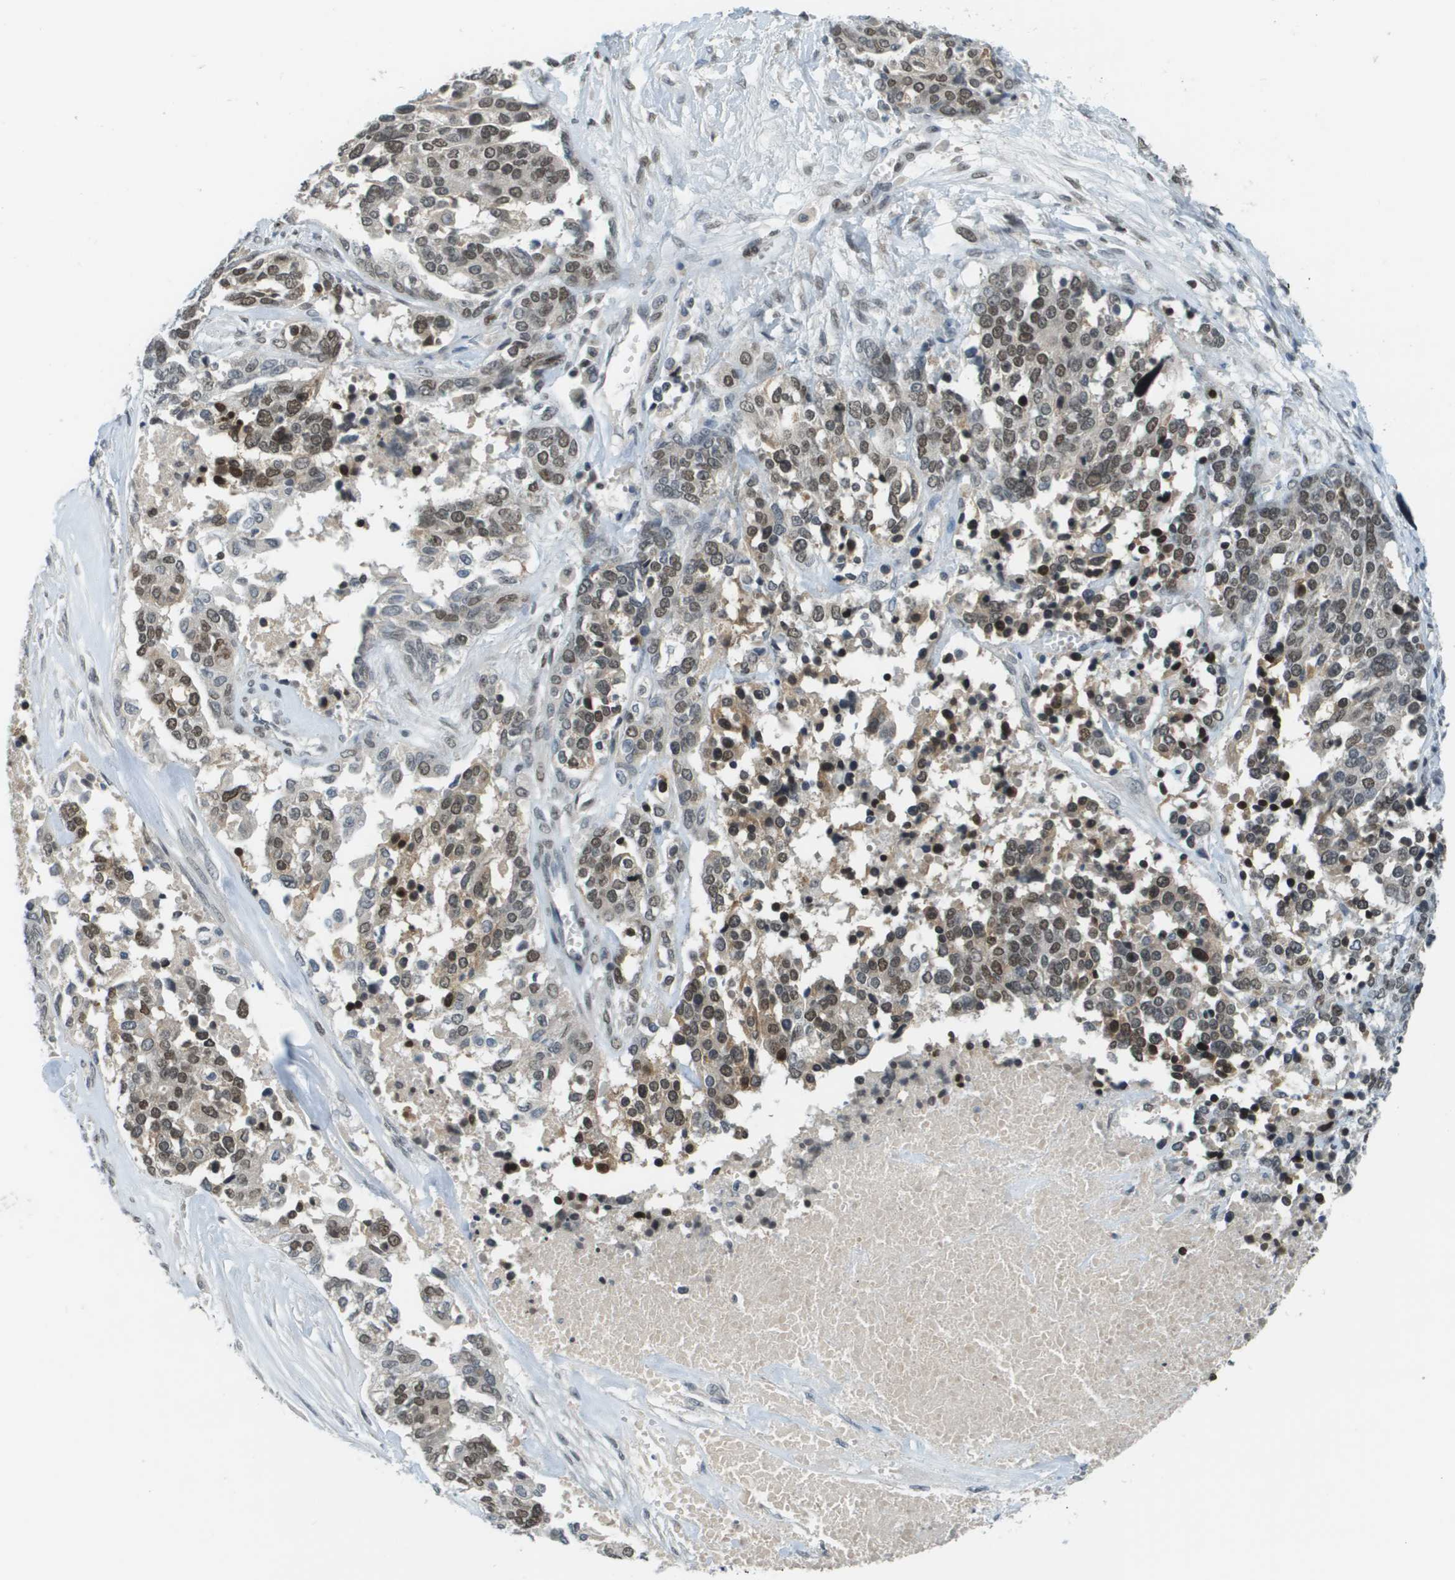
{"staining": {"intensity": "moderate", "quantity": ">75%", "location": "nuclear"}, "tissue": "ovarian cancer", "cell_type": "Tumor cells", "image_type": "cancer", "snomed": [{"axis": "morphology", "description": "Cystadenocarcinoma, serous, NOS"}, {"axis": "topography", "description": "Ovary"}], "caption": "Serous cystadenocarcinoma (ovarian) stained for a protein (brown) displays moderate nuclear positive staining in about >75% of tumor cells.", "gene": "CBX5", "patient": {"sex": "female", "age": 44}}